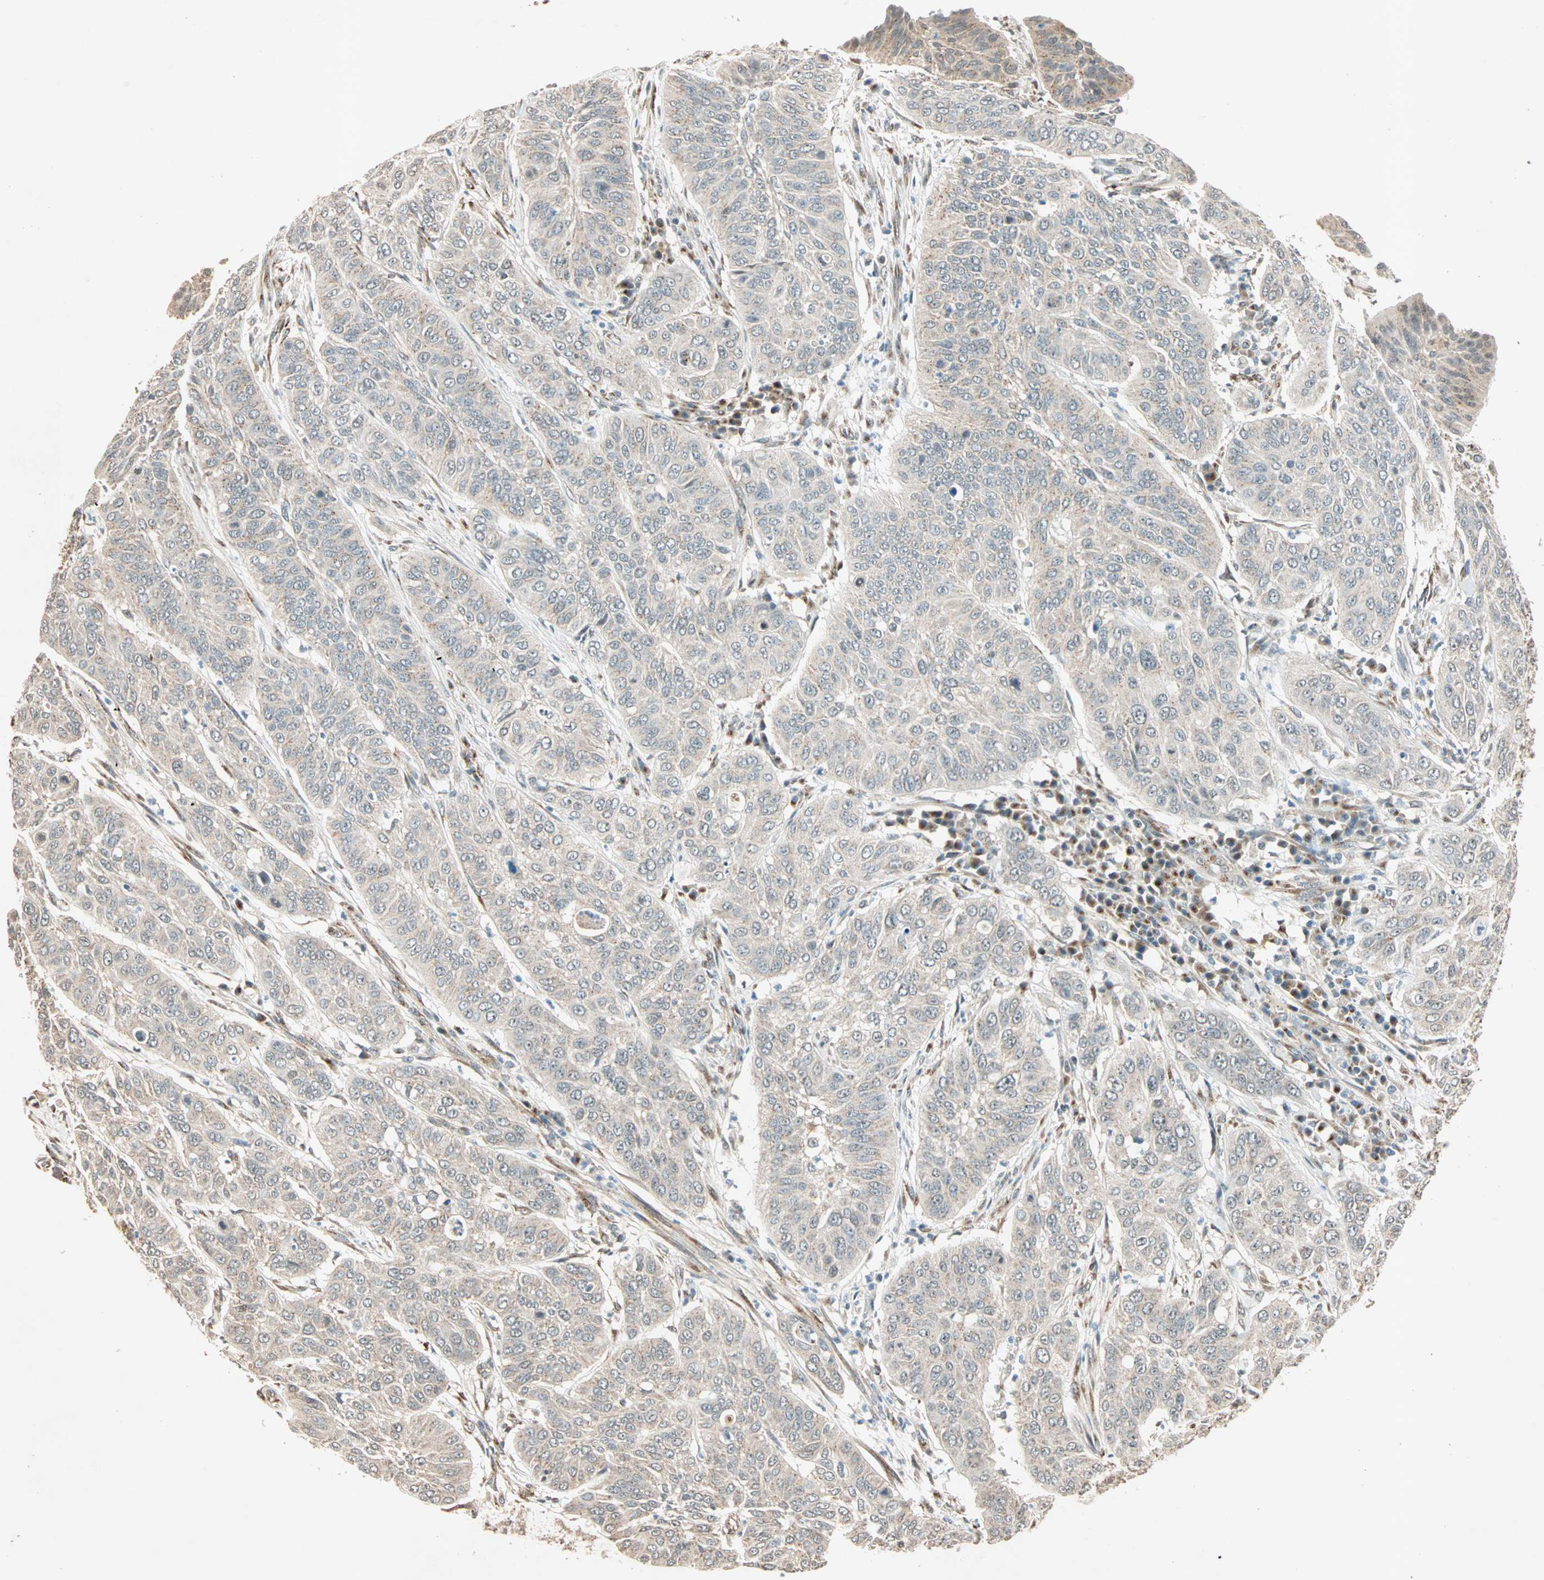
{"staining": {"intensity": "weak", "quantity": "<25%", "location": "cytoplasmic/membranous"}, "tissue": "cervical cancer", "cell_type": "Tumor cells", "image_type": "cancer", "snomed": [{"axis": "morphology", "description": "Squamous cell carcinoma, NOS"}, {"axis": "topography", "description": "Cervix"}], "caption": "The micrograph reveals no significant positivity in tumor cells of cervical cancer. (DAB (3,3'-diaminobenzidine) IHC visualized using brightfield microscopy, high magnification).", "gene": "PRDM2", "patient": {"sex": "female", "age": 39}}